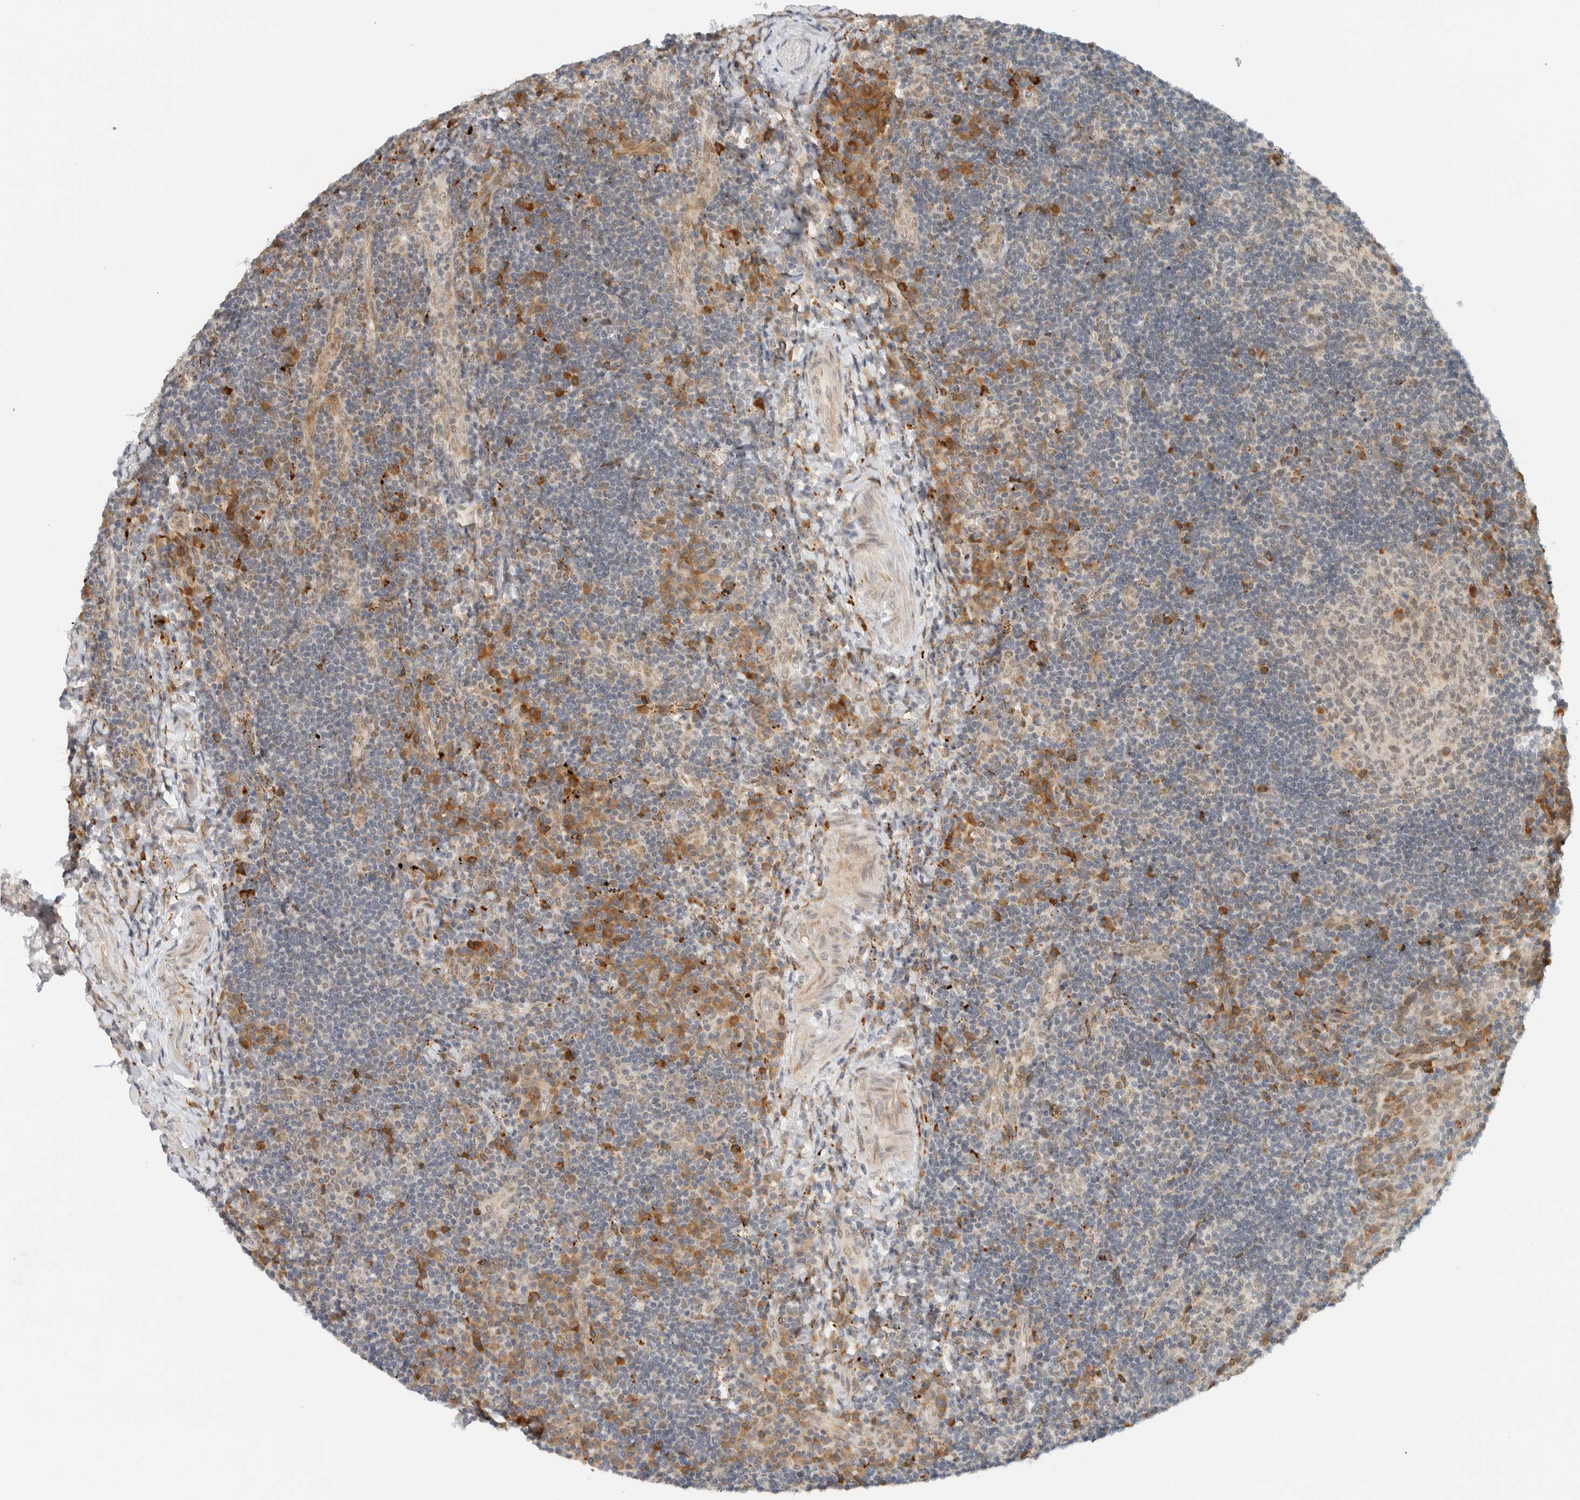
{"staining": {"intensity": "negative", "quantity": "none", "location": "none"}, "tissue": "lymphoma", "cell_type": "Tumor cells", "image_type": "cancer", "snomed": [{"axis": "morphology", "description": "Malignant lymphoma, non-Hodgkin's type, High grade"}, {"axis": "topography", "description": "Tonsil"}], "caption": "High-grade malignant lymphoma, non-Hodgkin's type was stained to show a protein in brown. There is no significant expression in tumor cells.", "gene": "ITPRID1", "patient": {"sex": "female", "age": 36}}